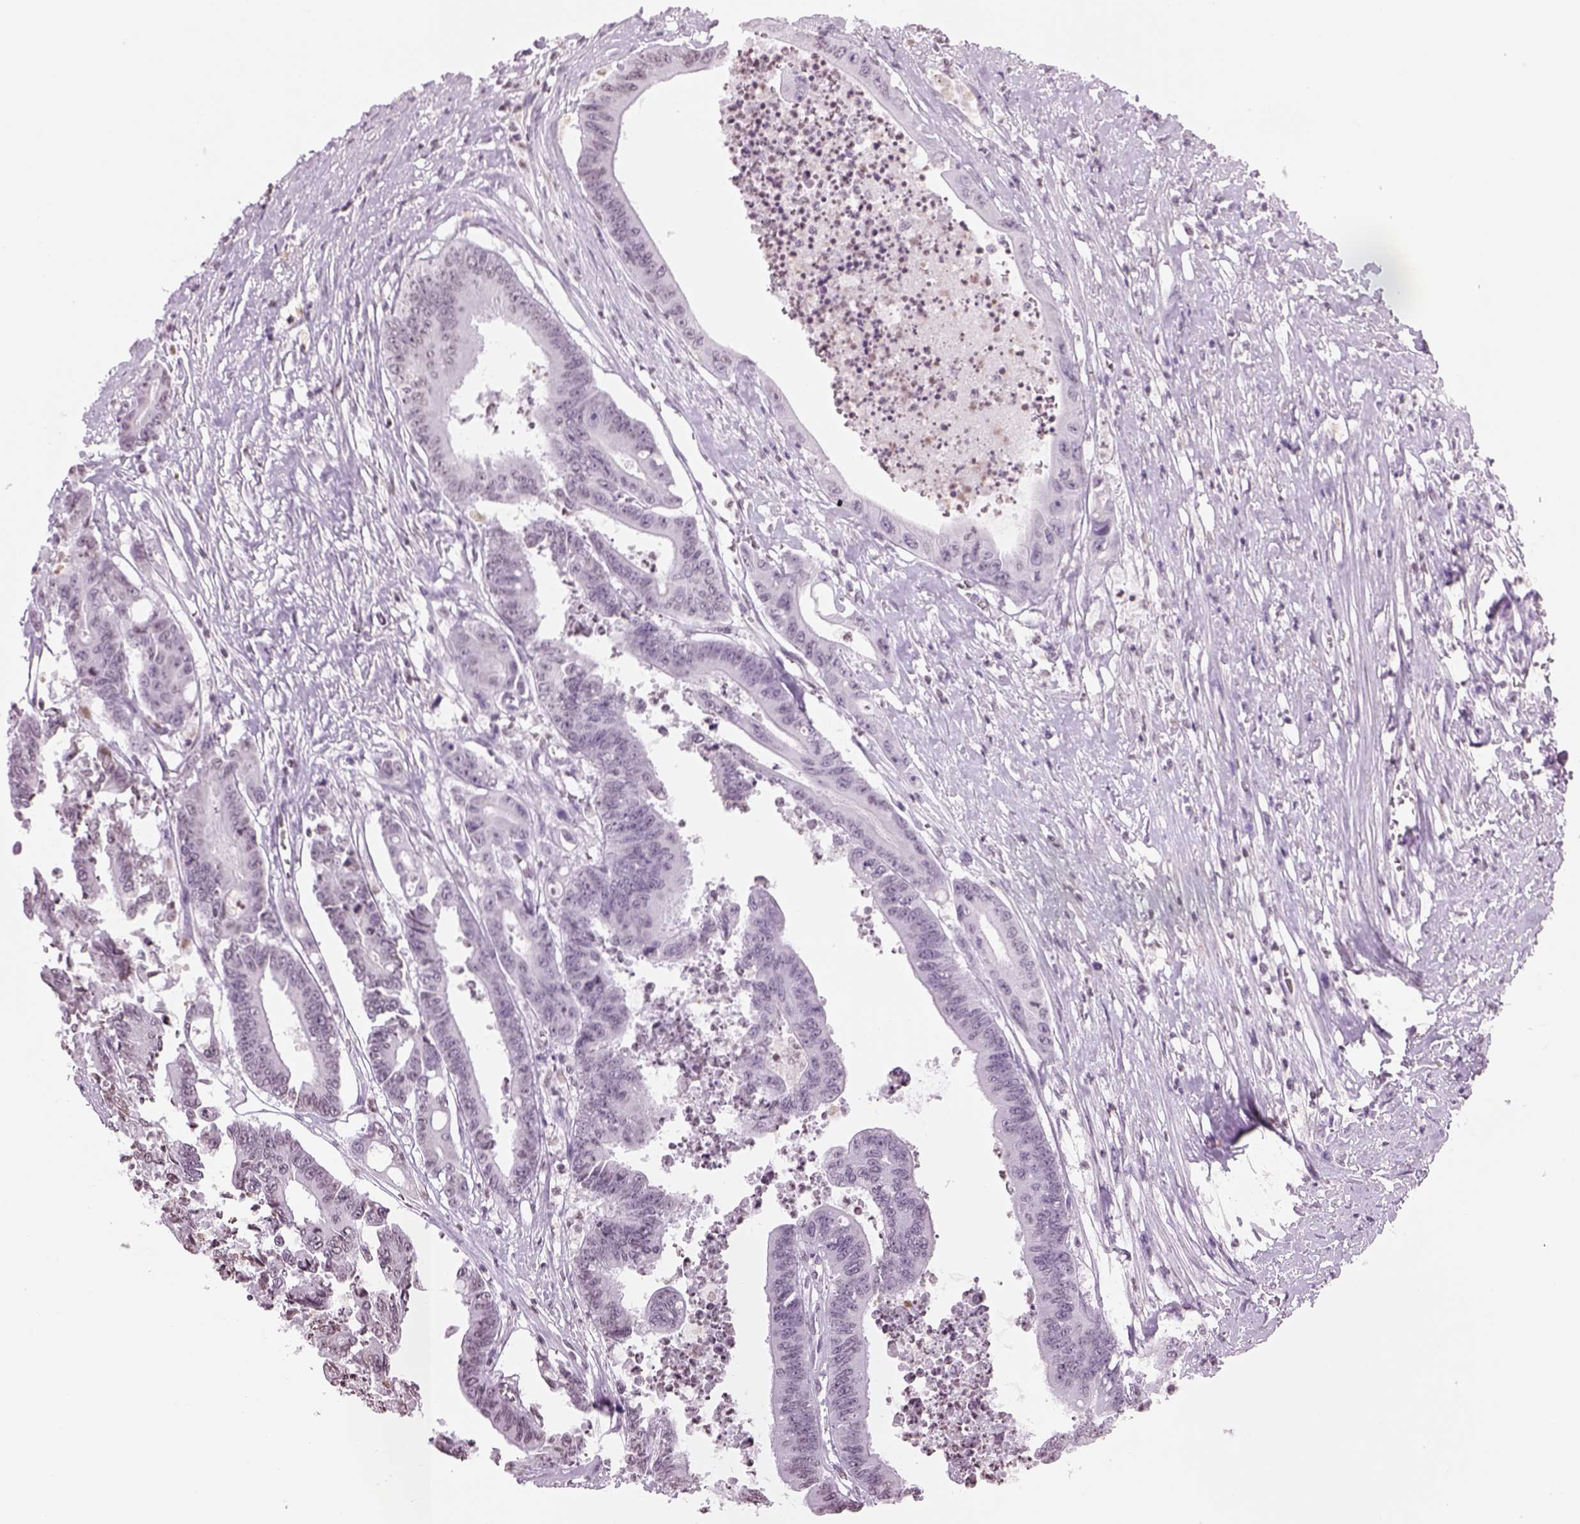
{"staining": {"intensity": "negative", "quantity": "none", "location": "none"}, "tissue": "colorectal cancer", "cell_type": "Tumor cells", "image_type": "cancer", "snomed": [{"axis": "morphology", "description": "Adenocarcinoma, NOS"}, {"axis": "topography", "description": "Rectum"}], "caption": "Immunohistochemical staining of colorectal cancer (adenocarcinoma) shows no significant positivity in tumor cells.", "gene": "BARHL1", "patient": {"sex": "male", "age": 54}}